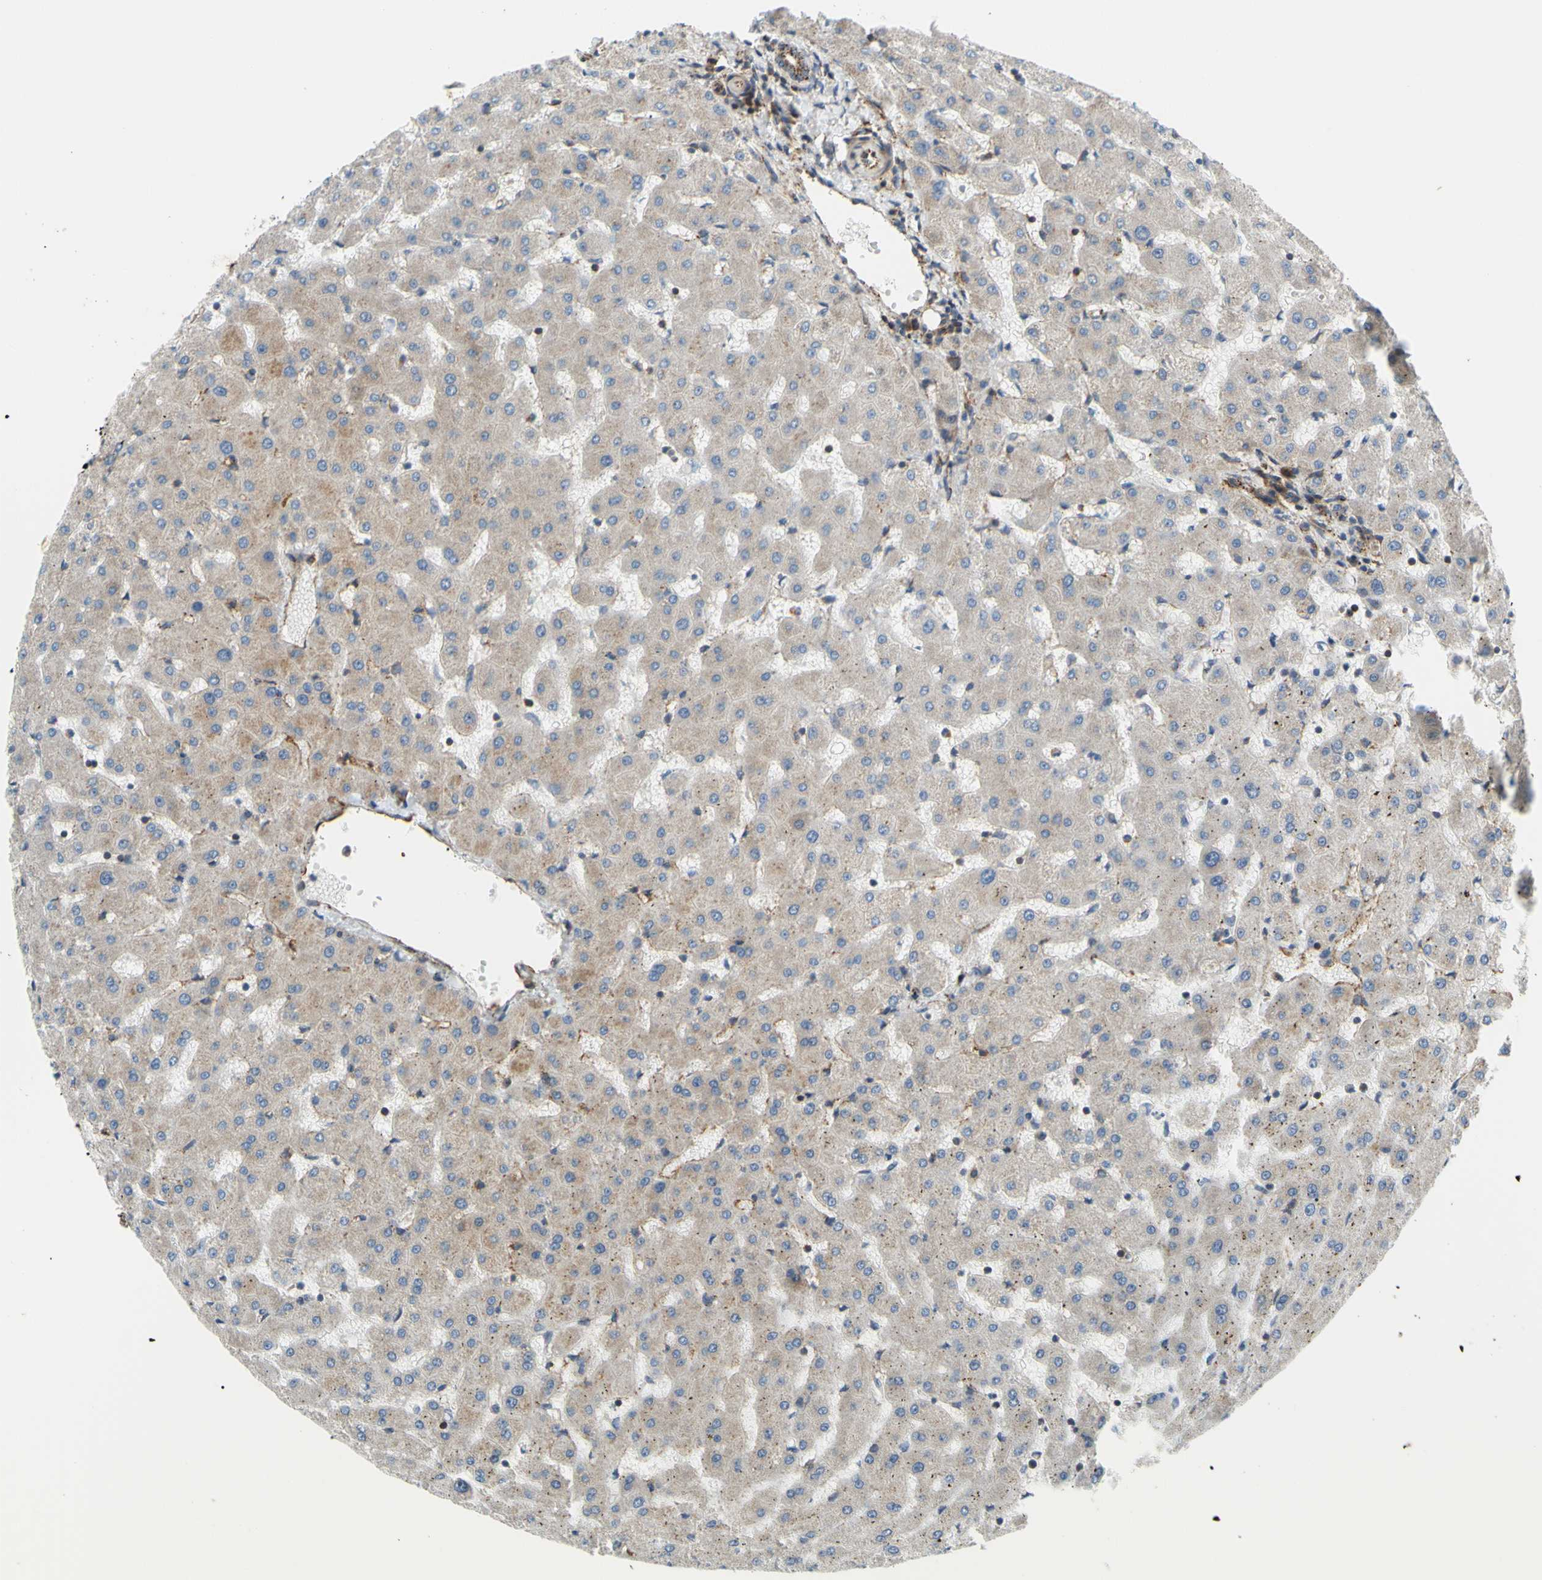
{"staining": {"intensity": "weak", "quantity": "25%-75%", "location": "cytoplasmic/membranous"}, "tissue": "liver", "cell_type": "Cholangiocytes", "image_type": "normal", "snomed": [{"axis": "morphology", "description": "Normal tissue, NOS"}, {"axis": "topography", "description": "Liver"}], "caption": "Cholangiocytes reveal weak cytoplasmic/membranous expression in approximately 25%-75% of cells in benign liver.", "gene": "PRAF2", "patient": {"sex": "female", "age": 63}}